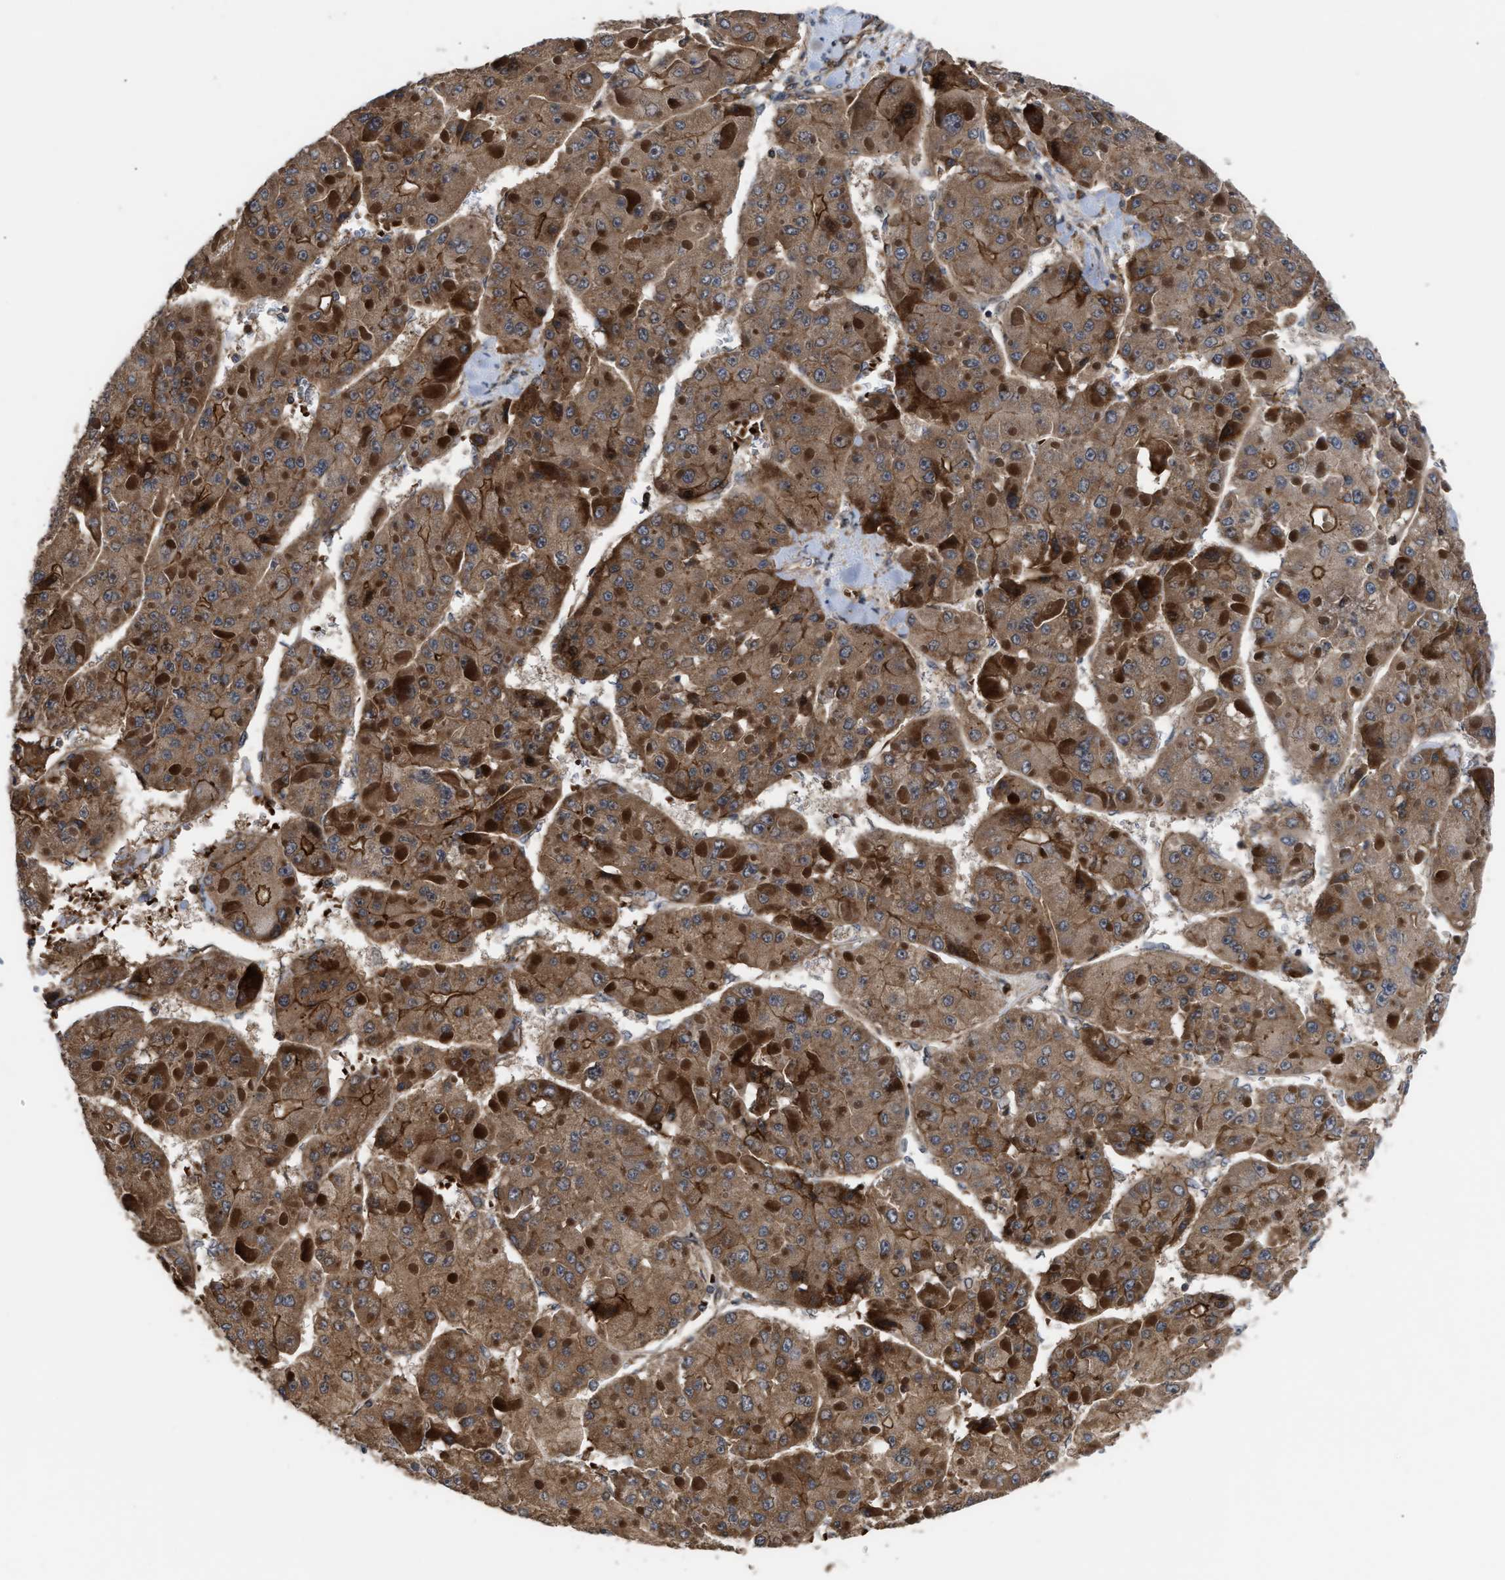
{"staining": {"intensity": "strong", "quantity": ">75%", "location": "cytoplasmic/membranous"}, "tissue": "liver cancer", "cell_type": "Tumor cells", "image_type": "cancer", "snomed": [{"axis": "morphology", "description": "Carcinoma, Hepatocellular, NOS"}, {"axis": "topography", "description": "Liver"}], "caption": "Human liver hepatocellular carcinoma stained with a protein marker demonstrates strong staining in tumor cells.", "gene": "STAU1", "patient": {"sex": "female", "age": 73}}